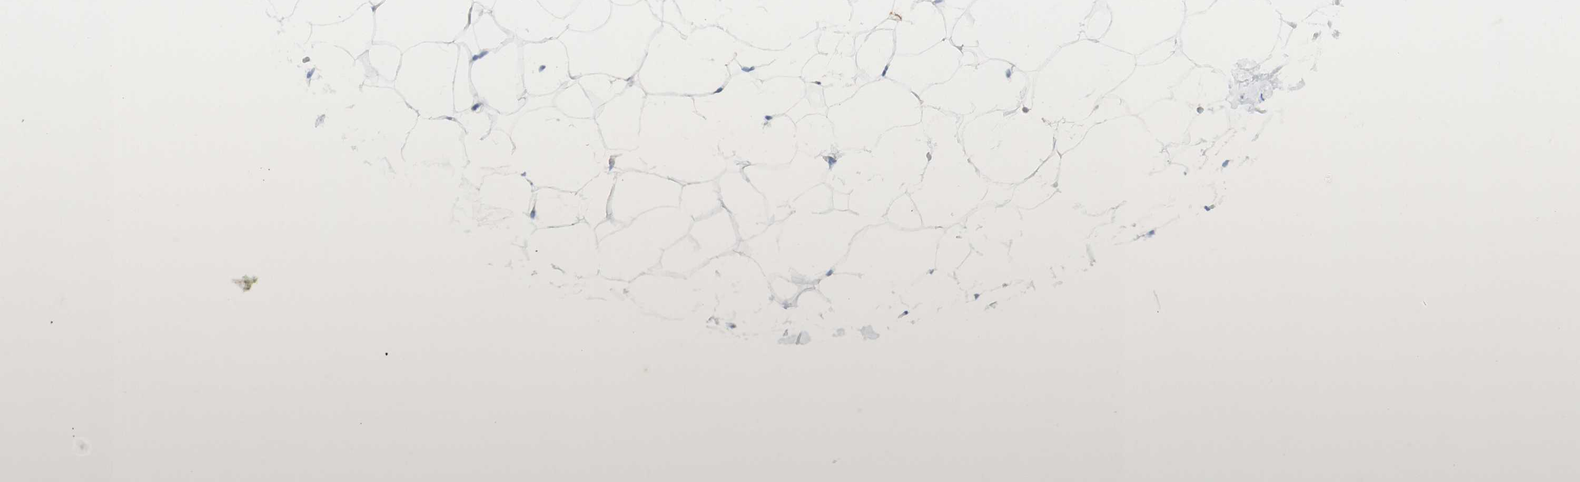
{"staining": {"intensity": "negative", "quantity": "none", "location": "none"}, "tissue": "adipose tissue", "cell_type": "Adipocytes", "image_type": "normal", "snomed": [{"axis": "morphology", "description": "Normal tissue, NOS"}, {"axis": "topography", "description": "Breast"}, {"axis": "topography", "description": "Adipose tissue"}], "caption": "An IHC photomicrograph of benign adipose tissue is shown. There is no staining in adipocytes of adipose tissue.", "gene": "CNN3", "patient": {"sex": "female", "age": 25}}